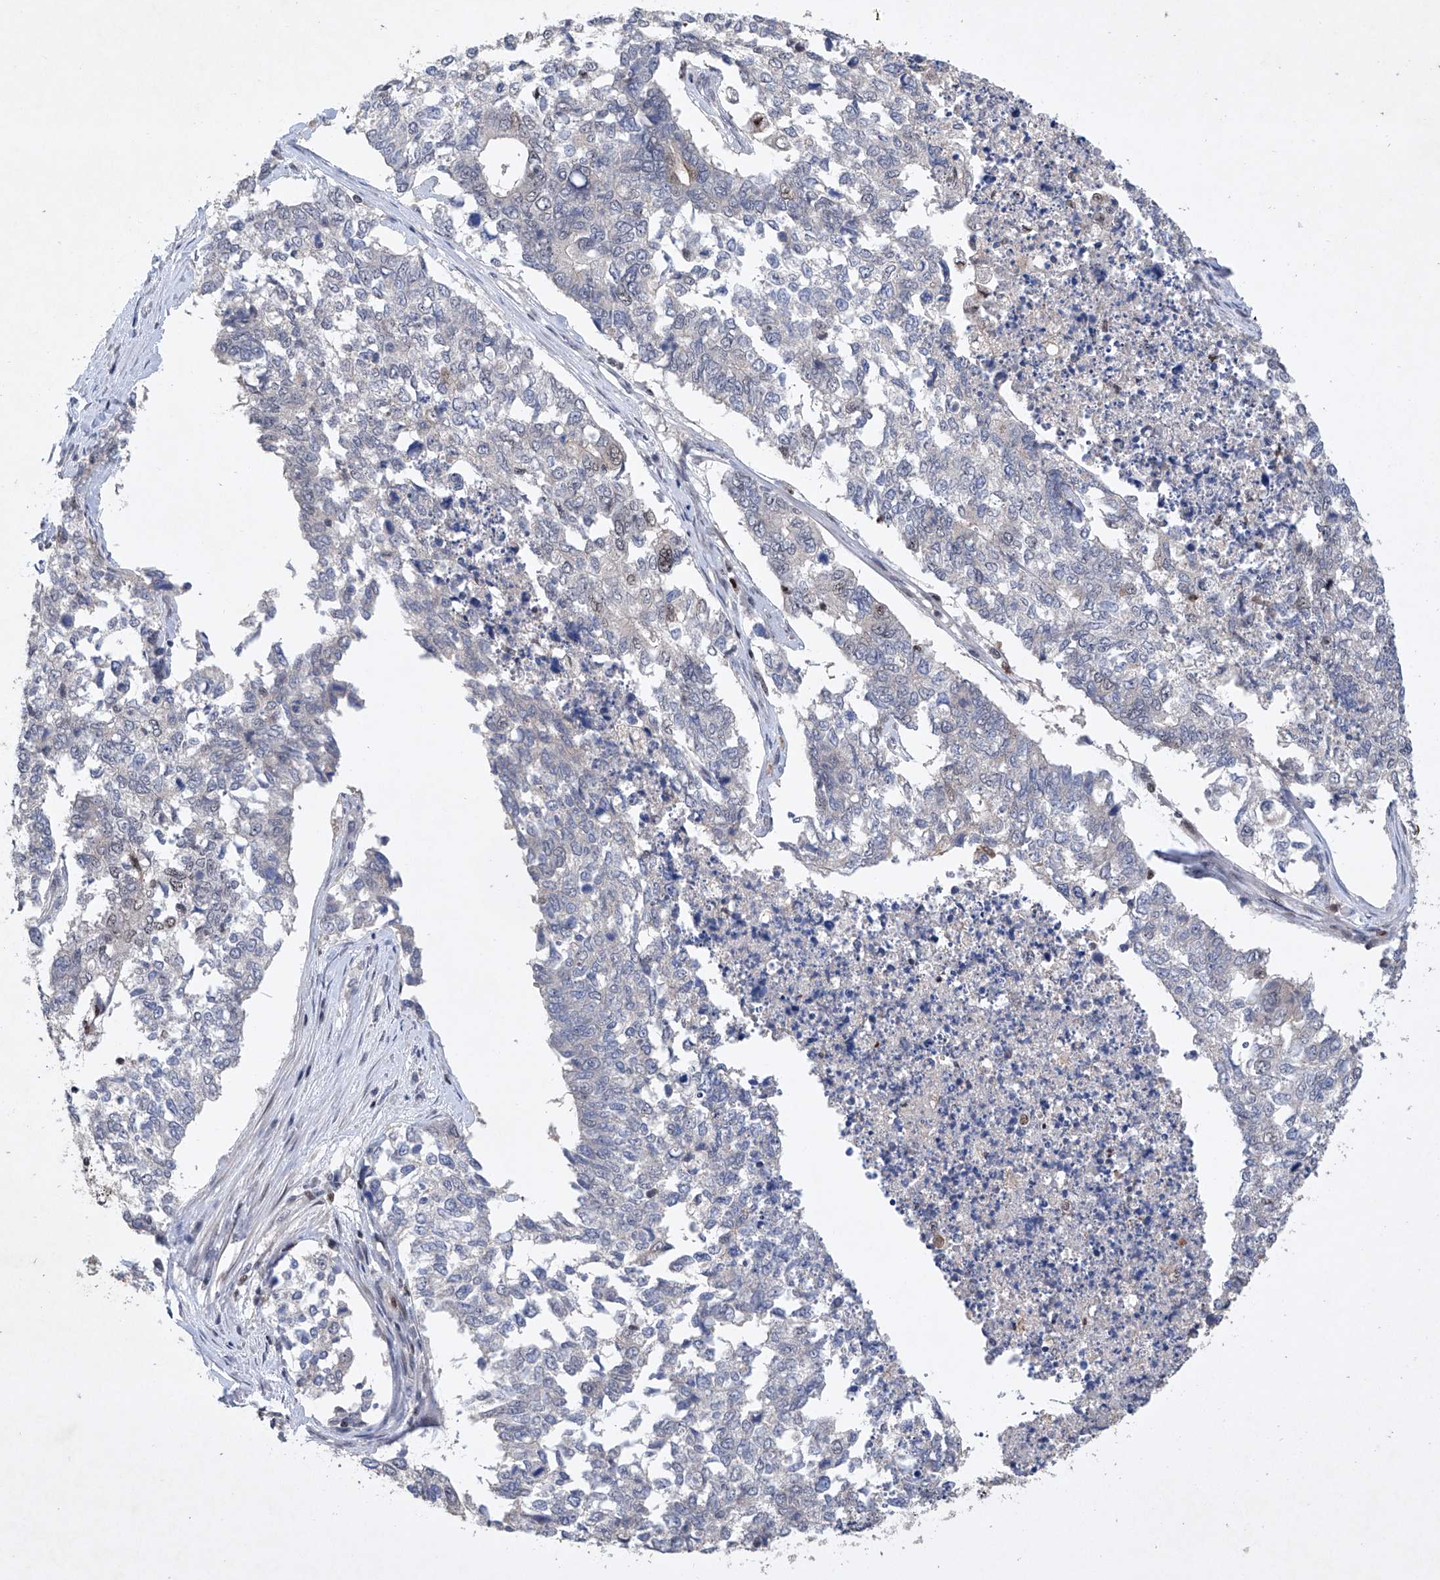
{"staining": {"intensity": "negative", "quantity": "none", "location": "none"}, "tissue": "cervical cancer", "cell_type": "Tumor cells", "image_type": "cancer", "snomed": [{"axis": "morphology", "description": "Squamous cell carcinoma, NOS"}, {"axis": "topography", "description": "Cervix"}], "caption": "Tumor cells show no significant protein expression in cervical cancer.", "gene": "AFG1L", "patient": {"sex": "female", "age": 63}}